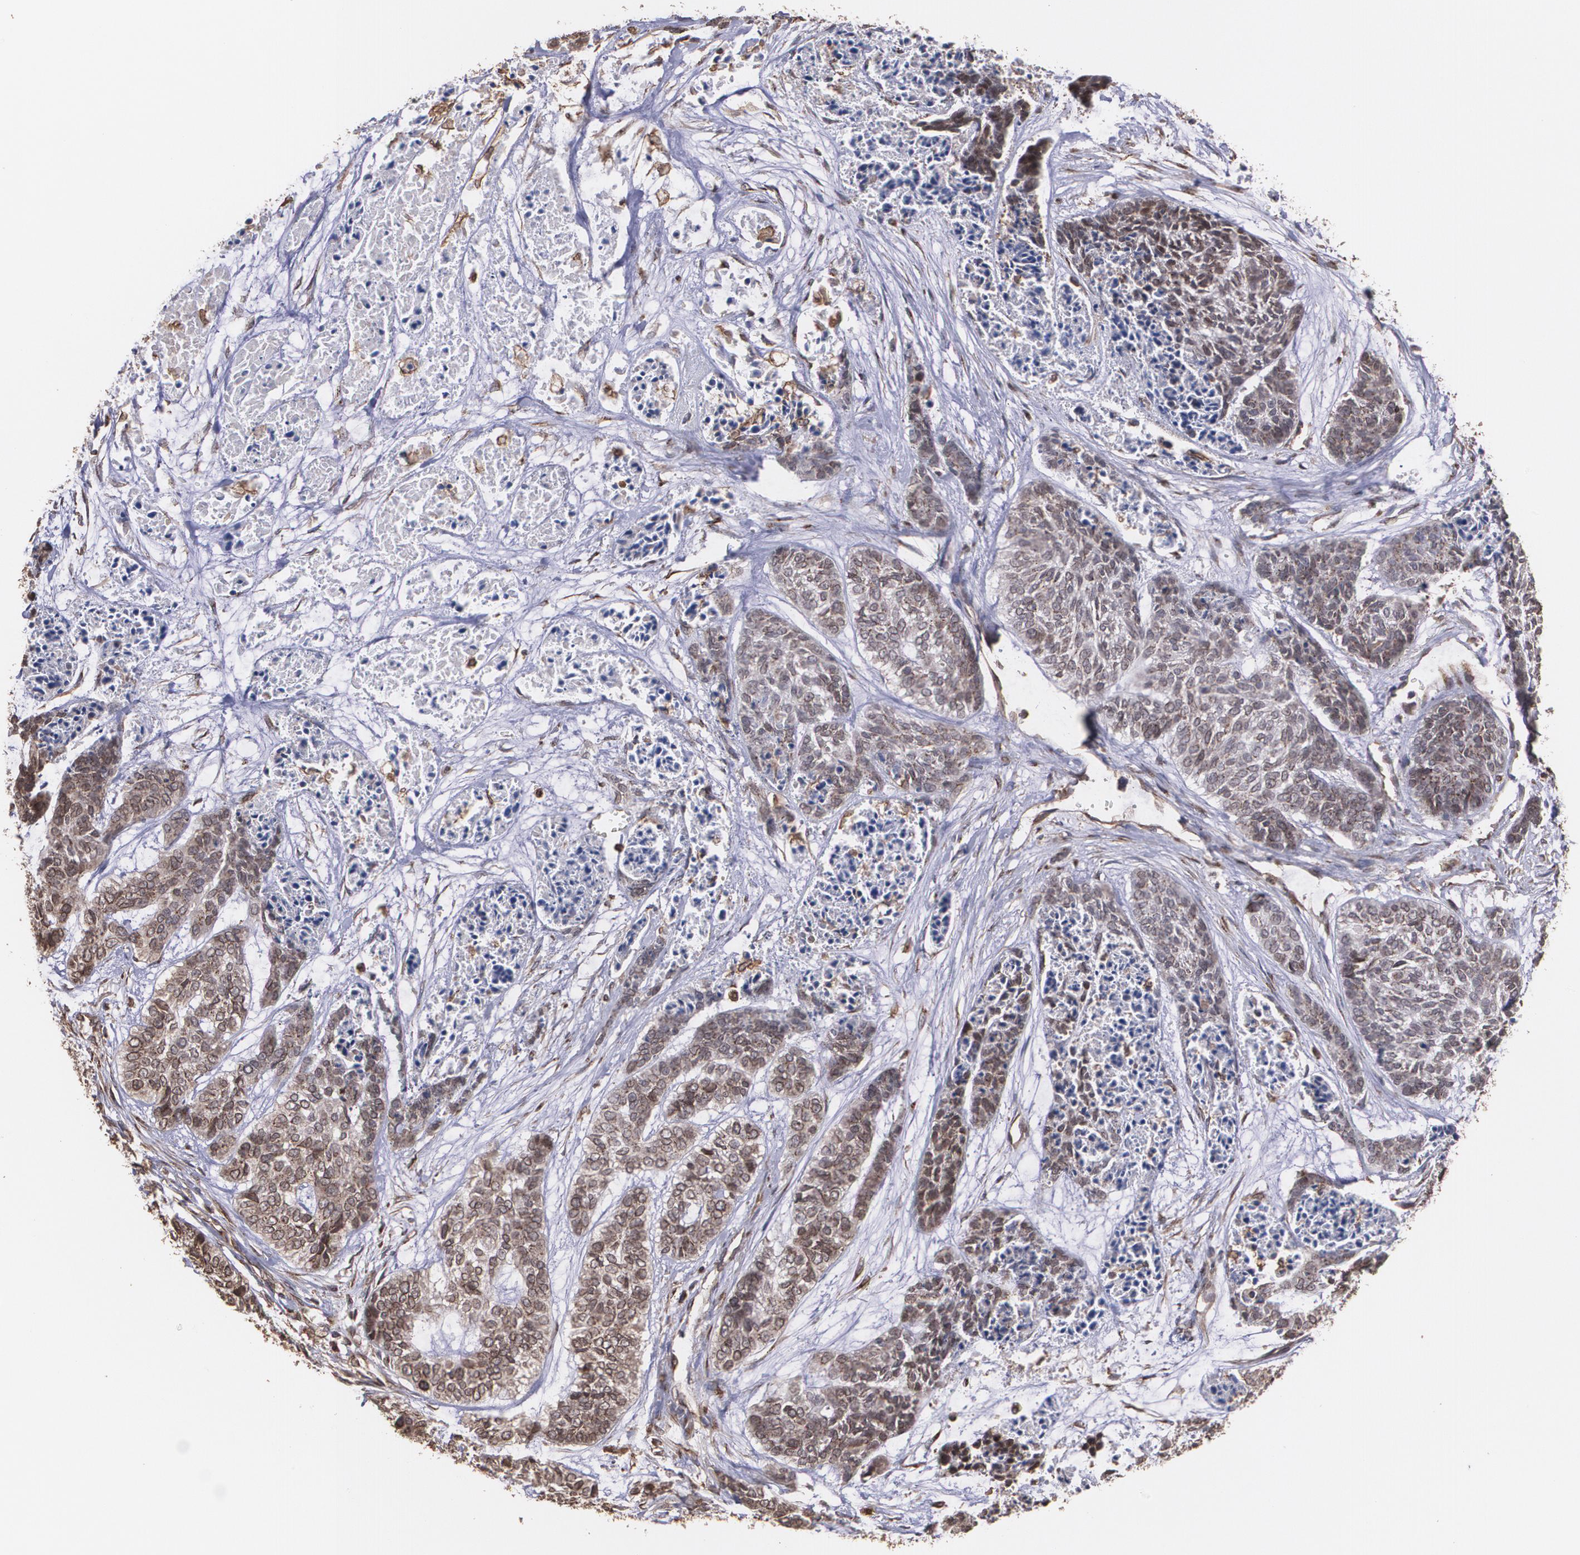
{"staining": {"intensity": "strong", "quantity": ">75%", "location": "cytoplasmic/membranous"}, "tissue": "skin cancer", "cell_type": "Tumor cells", "image_type": "cancer", "snomed": [{"axis": "morphology", "description": "Basal cell carcinoma"}, {"axis": "topography", "description": "Skin"}], "caption": "The micrograph displays staining of basal cell carcinoma (skin), revealing strong cytoplasmic/membranous protein expression (brown color) within tumor cells.", "gene": "TRIP11", "patient": {"sex": "female", "age": 64}}